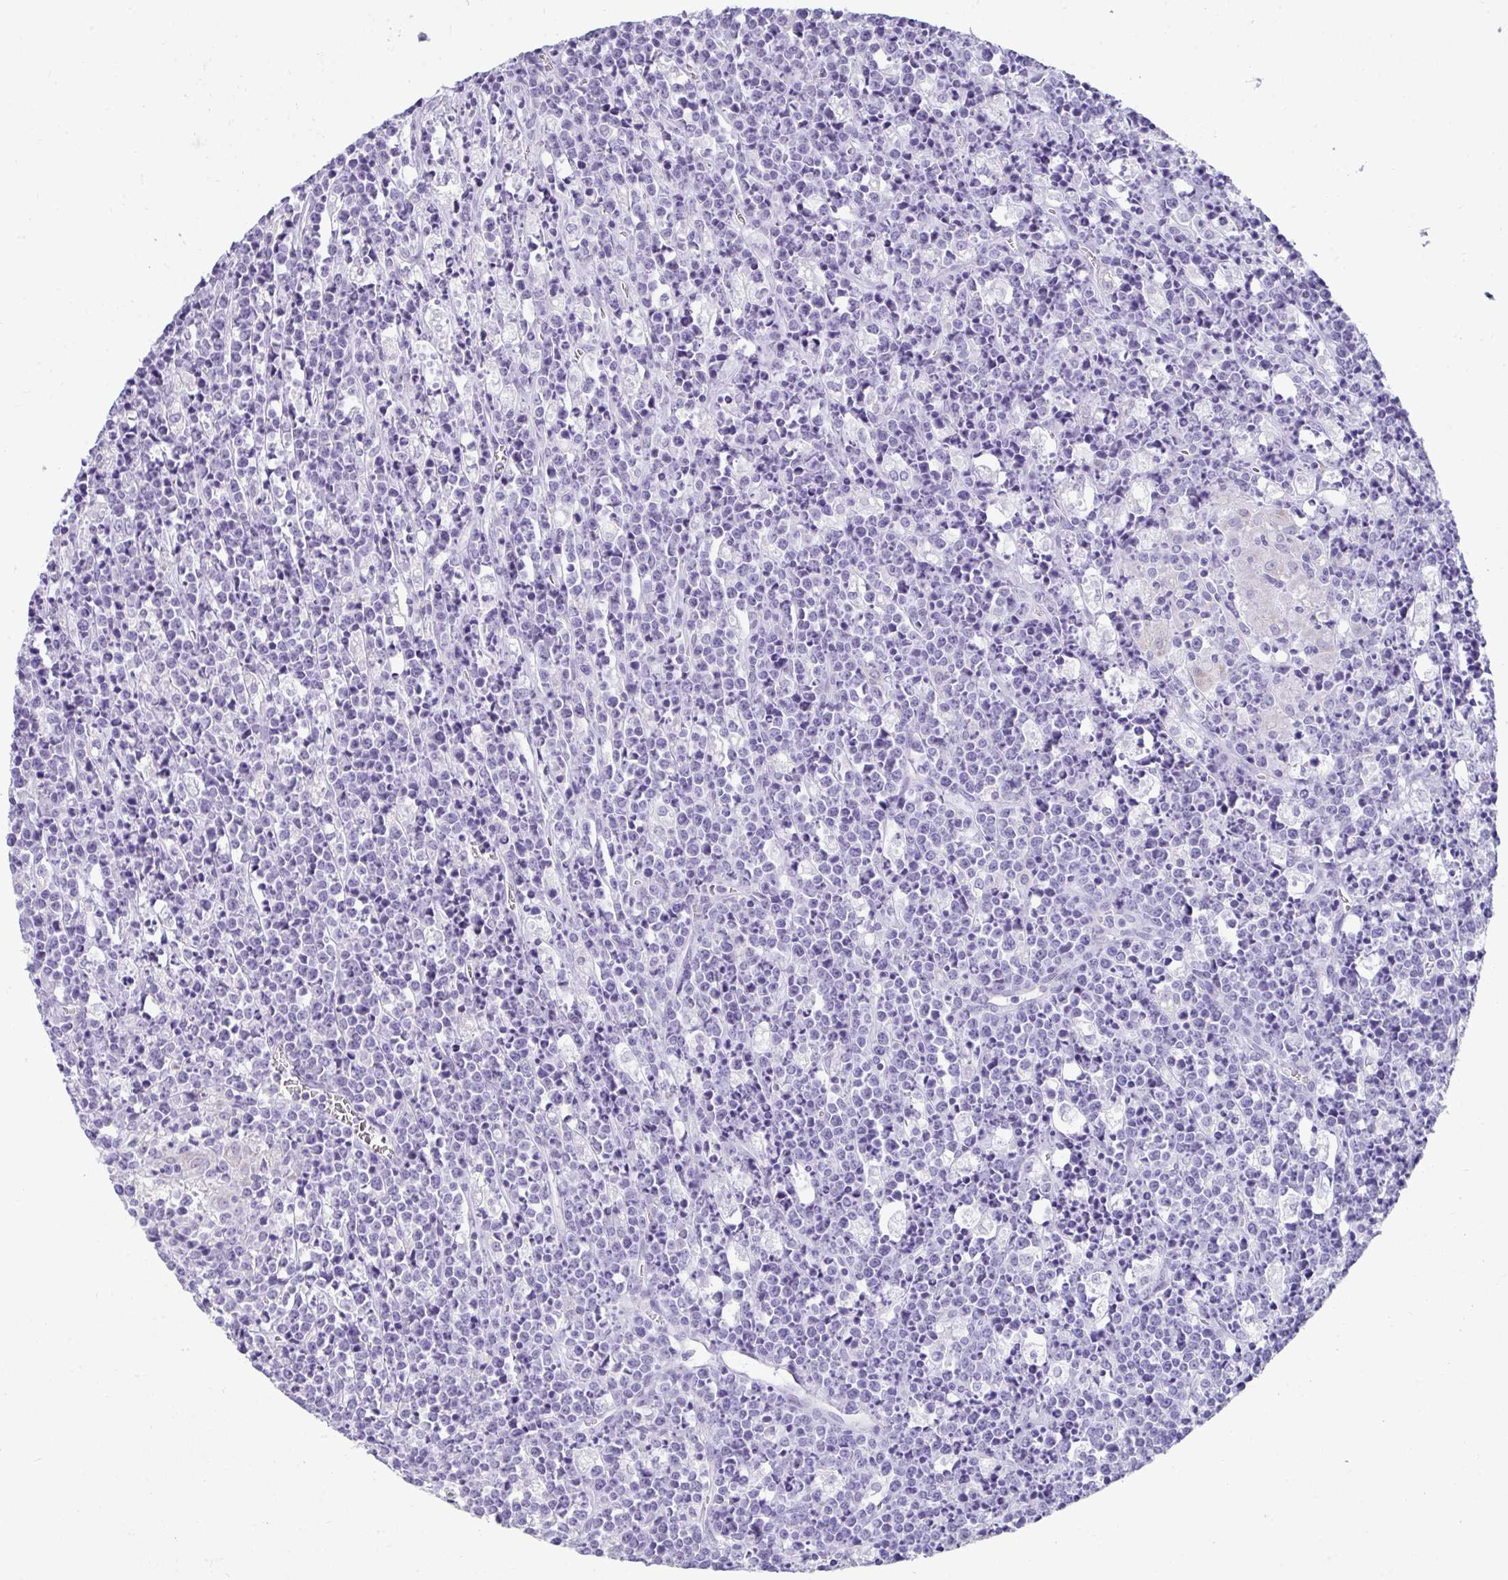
{"staining": {"intensity": "negative", "quantity": "none", "location": "none"}, "tissue": "lymphoma", "cell_type": "Tumor cells", "image_type": "cancer", "snomed": [{"axis": "morphology", "description": "Malignant lymphoma, non-Hodgkin's type, High grade"}, {"axis": "topography", "description": "Ovary"}], "caption": "A micrograph of malignant lymphoma, non-Hodgkin's type (high-grade) stained for a protein demonstrates no brown staining in tumor cells.", "gene": "RLF", "patient": {"sex": "female", "age": 56}}